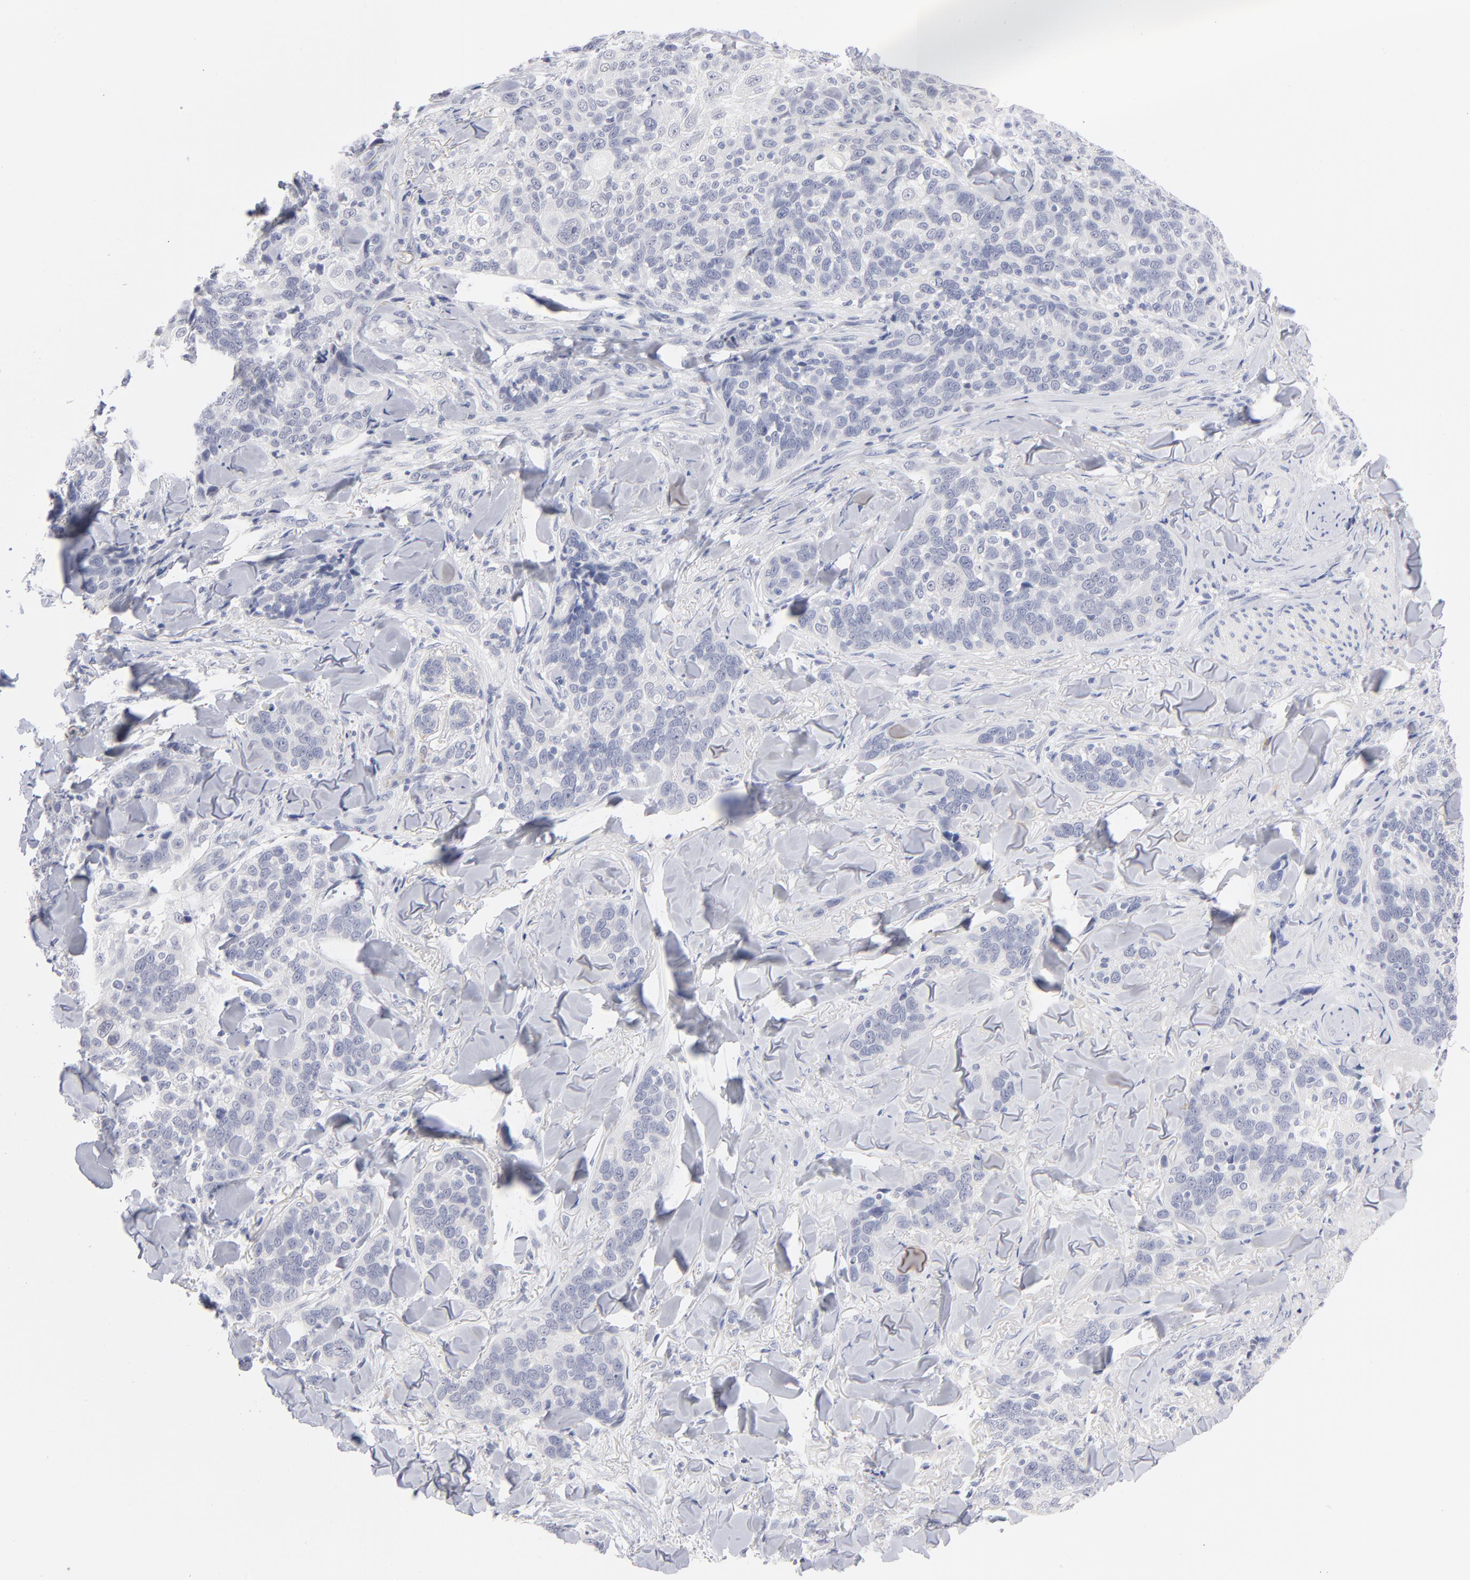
{"staining": {"intensity": "negative", "quantity": "none", "location": "none"}, "tissue": "skin cancer", "cell_type": "Tumor cells", "image_type": "cancer", "snomed": [{"axis": "morphology", "description": "Normal tissue, NOS"}, {"axis": "morphology", "description": "Squamous cell carcinoma, NOS"}, {"axis": "topography", "description": "Skin"}], "caption": "Micrograph shows no significant protein expression in tumor cells of skin squamous cell carcinoma. (DAB (3,3'-diaminobenzidine) IHC, high magnification).", "gene": "KHNYN", "patient": {"sex": "female", "age": 83}}